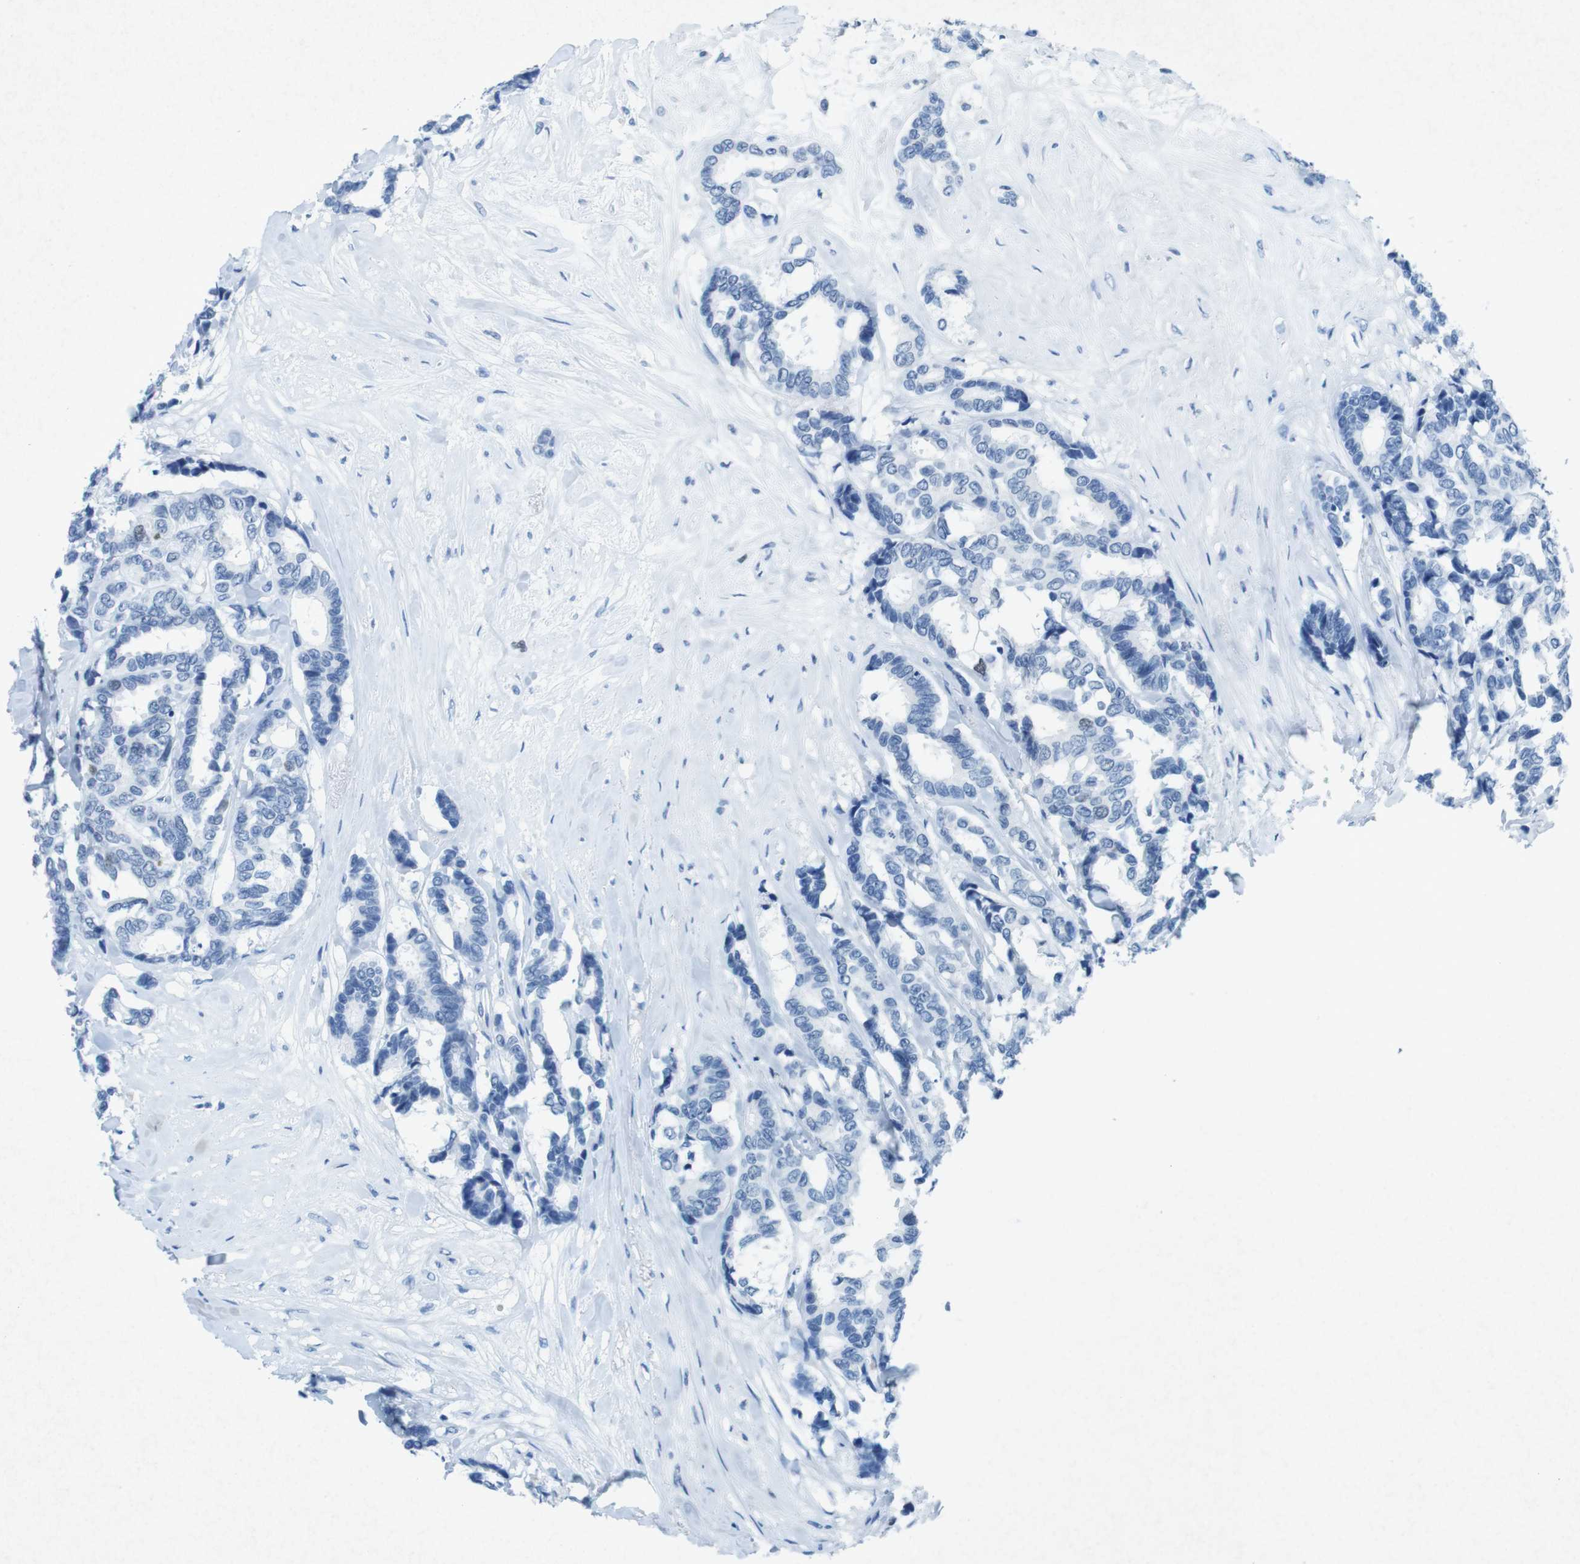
{"staining": {"intensity": "negative", "quantity": "none", "location": "none"}, "tissue": "breast cancer", "cell_type": "Tumor cells", "image_type": "cancer", "snomed": [{"axis": "morphology", "description": "Duct carcinoma"}, {"axis": "topography", "description": "Breast"}], "caption": "Tumor cells show no significant staining in breast cancer.", "gene": "CTAG1B", "patient": {"sex": "female", "age": 87}}